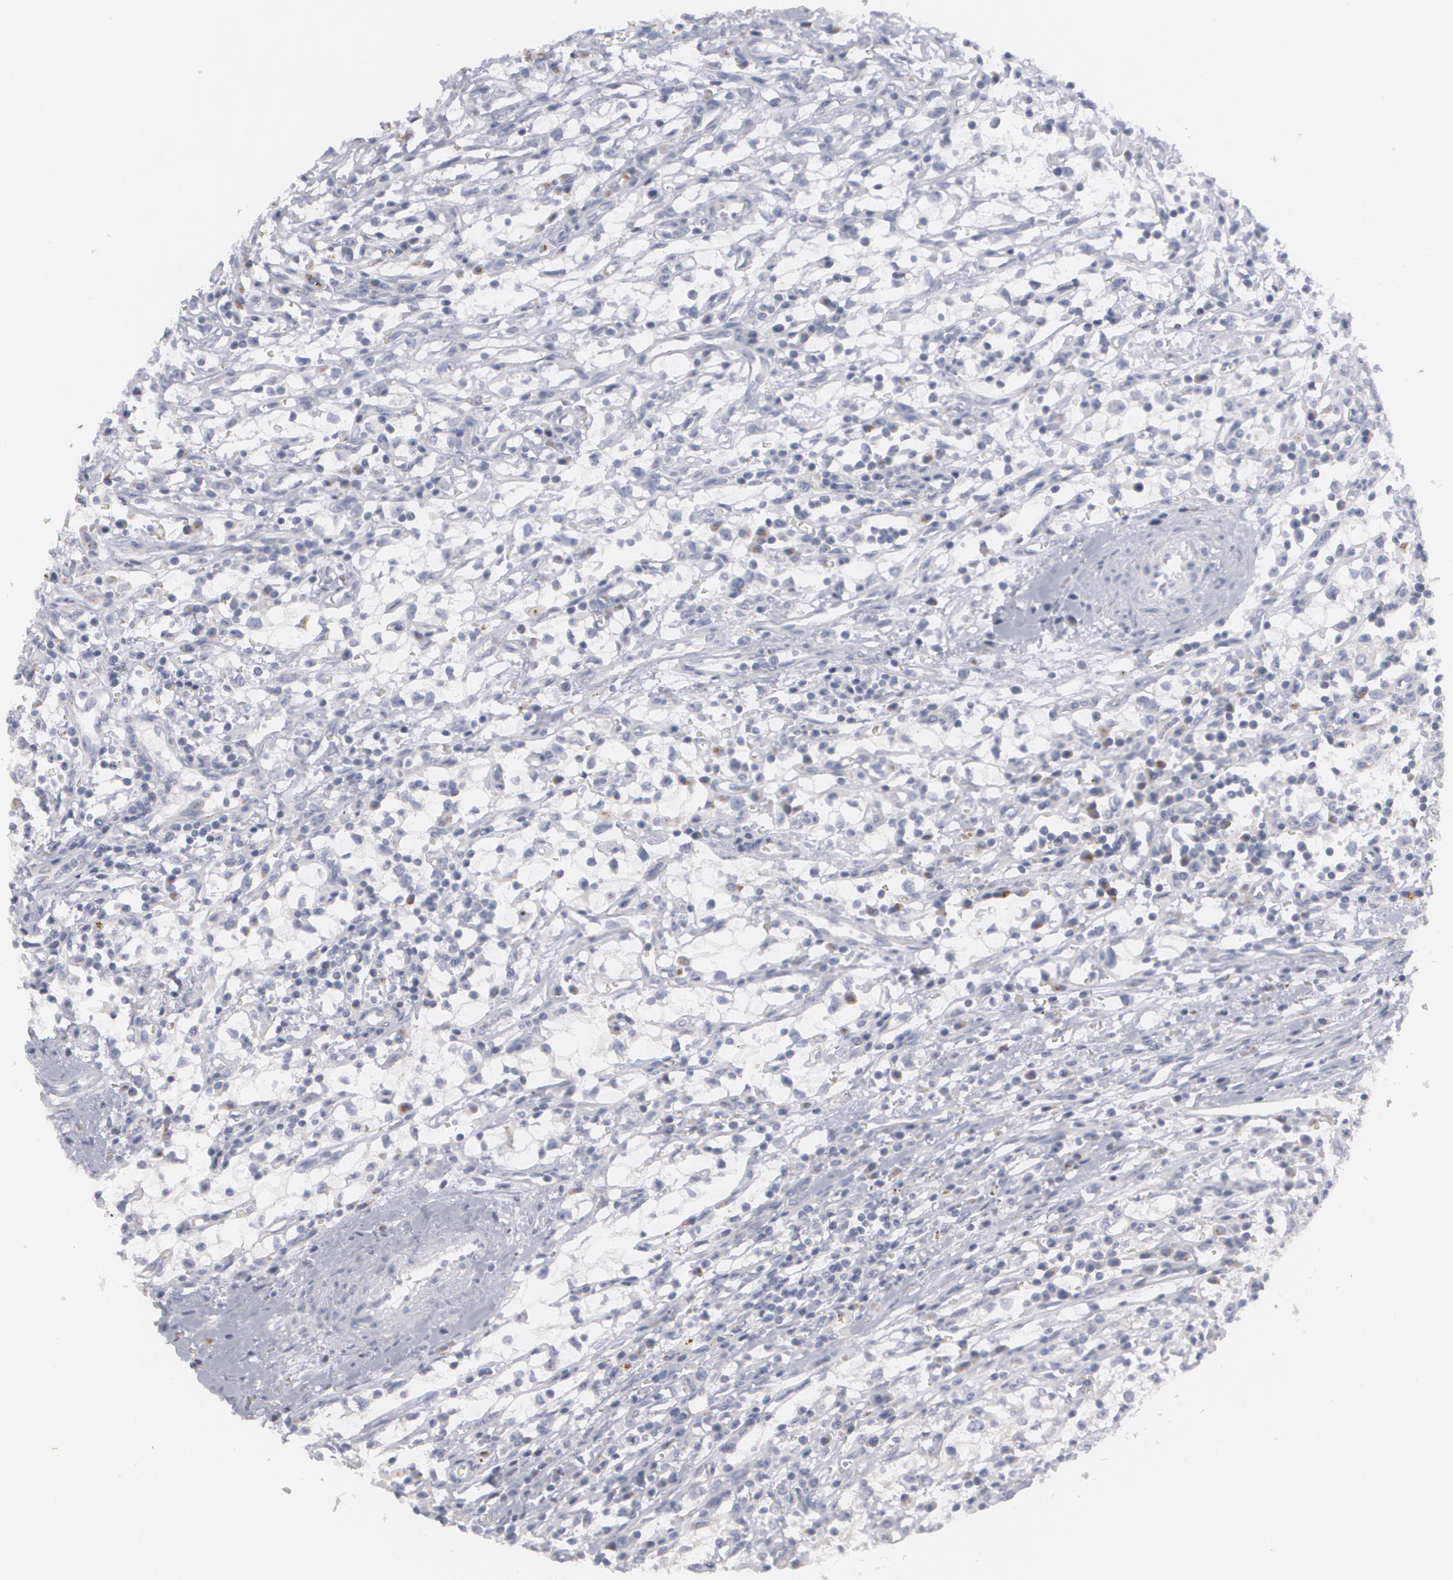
{"staining": {"intensity": "negative", "quantity": "none", "location": "none"}, "tissue": "renal cancer", "cell_type": "Tumor cells", "image_type": "cancer", "snomed": [{"axis": "morphology", "description": "Adenocarcinoma, NOS"}, {"axis": "topography", "description": "Kidney"}], "caption": "Tumor cells show no significant protein expression in renal cancer. Brightfield microscopy of immunohistochemistry stained with DAB (brown) and hematoxylin (blue), captured at high magnification.", "gene": "MBNL3", "patient": {"sex": "male", "age": 82}}